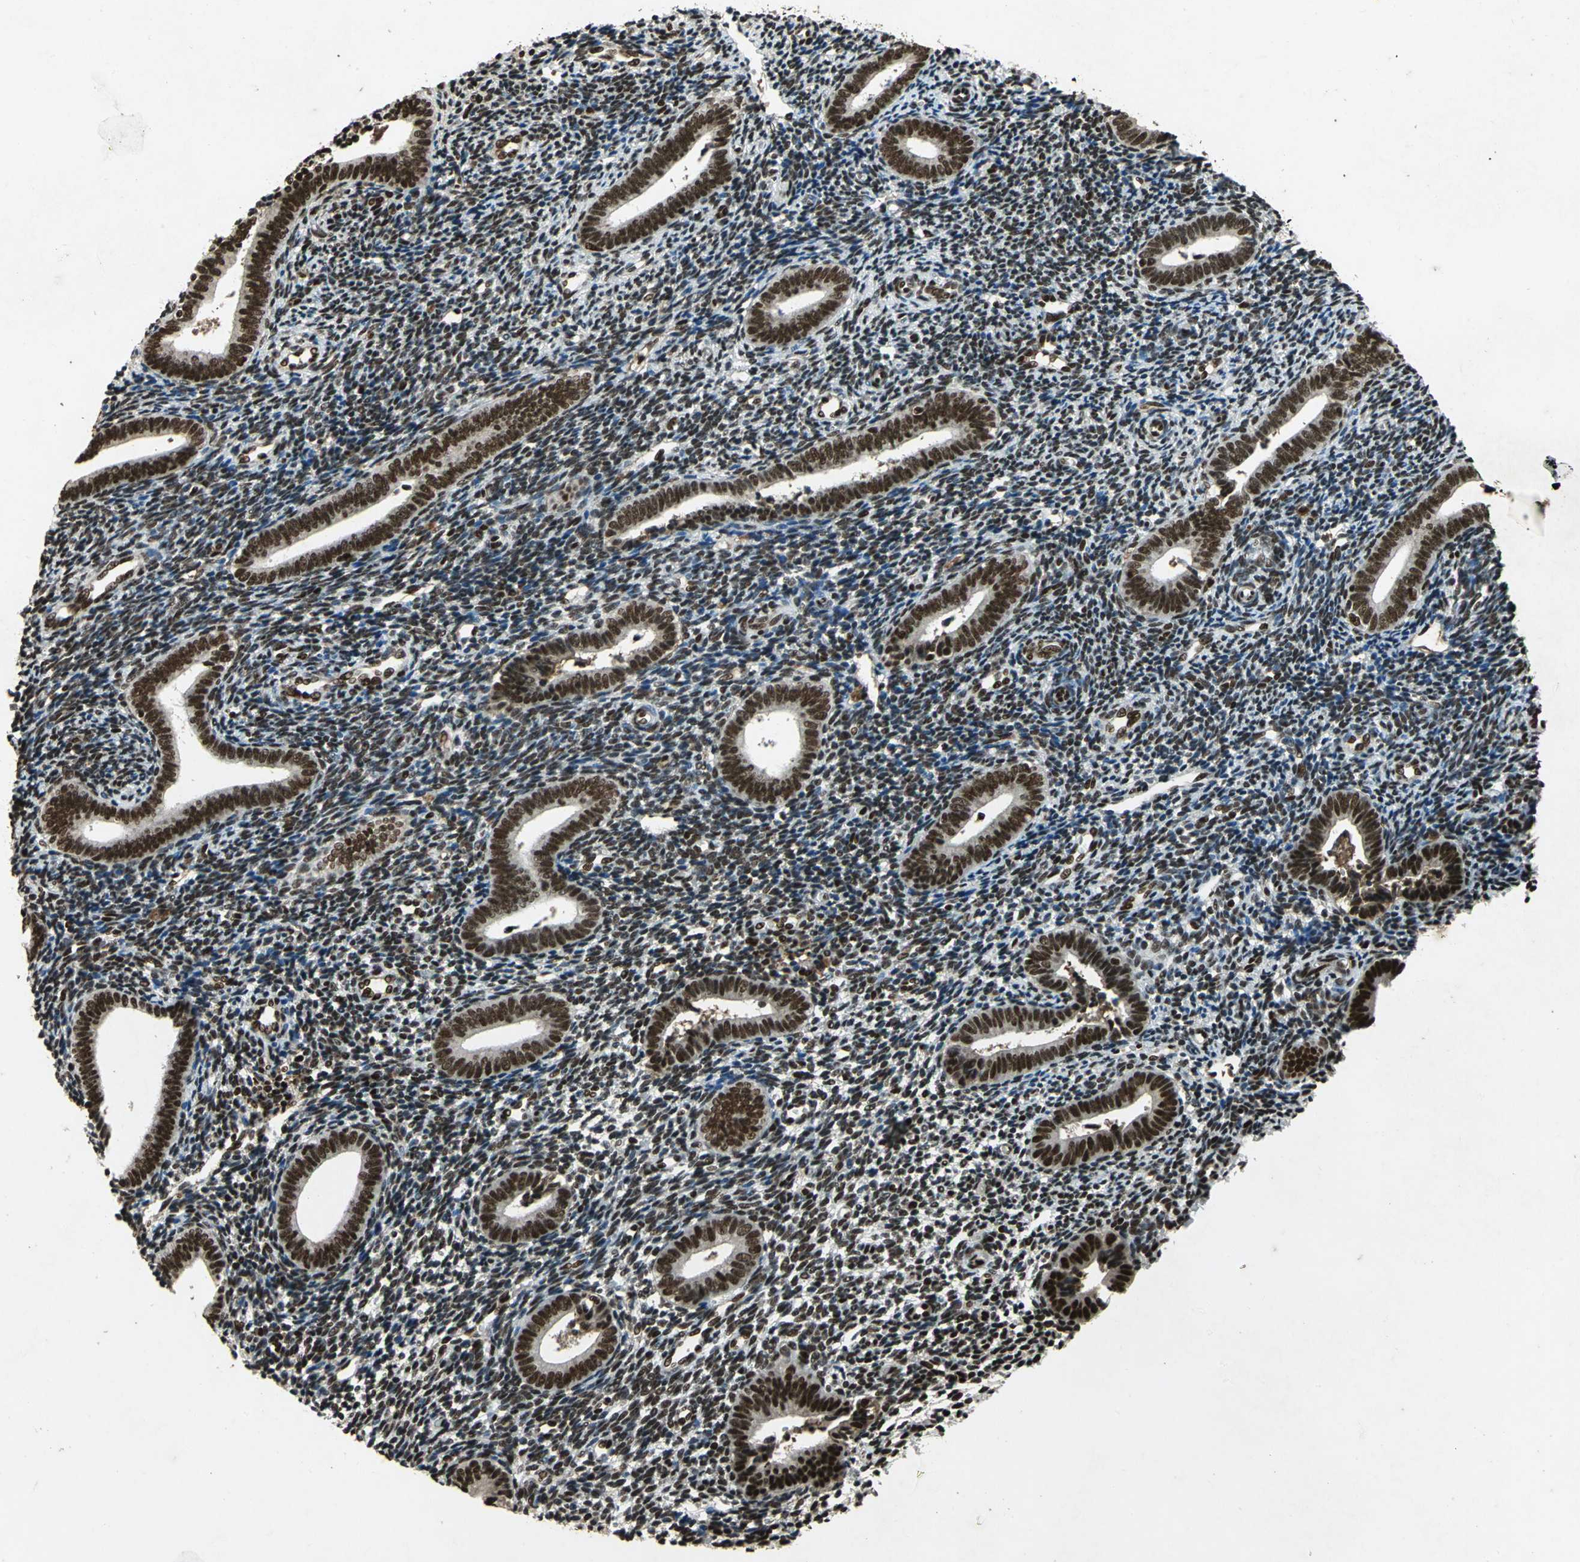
{"staining": {"intensity": "strong", "quantity": "25%-75%", "location": "nuclear"}, "tissue": "endometrium", "cell_type": "Cells in endometrial stroma", "image_type": "normal", "snomed": [{"axis": "morphology", "description": "Normal tissue, NOS"}, {"axis": "topography", "description": "Uterus"}, {"axis": "topography", "description": "Endometrium"}], "caption": "High-power microscopy captured an immunohistochemistry micrograph of benign endometrium, revealing strong nuclear positivity in about 25%-75% of cells in endometrial stroma.", "gene": "MTA2", "patient": {"sex": "female", "age": 33}}